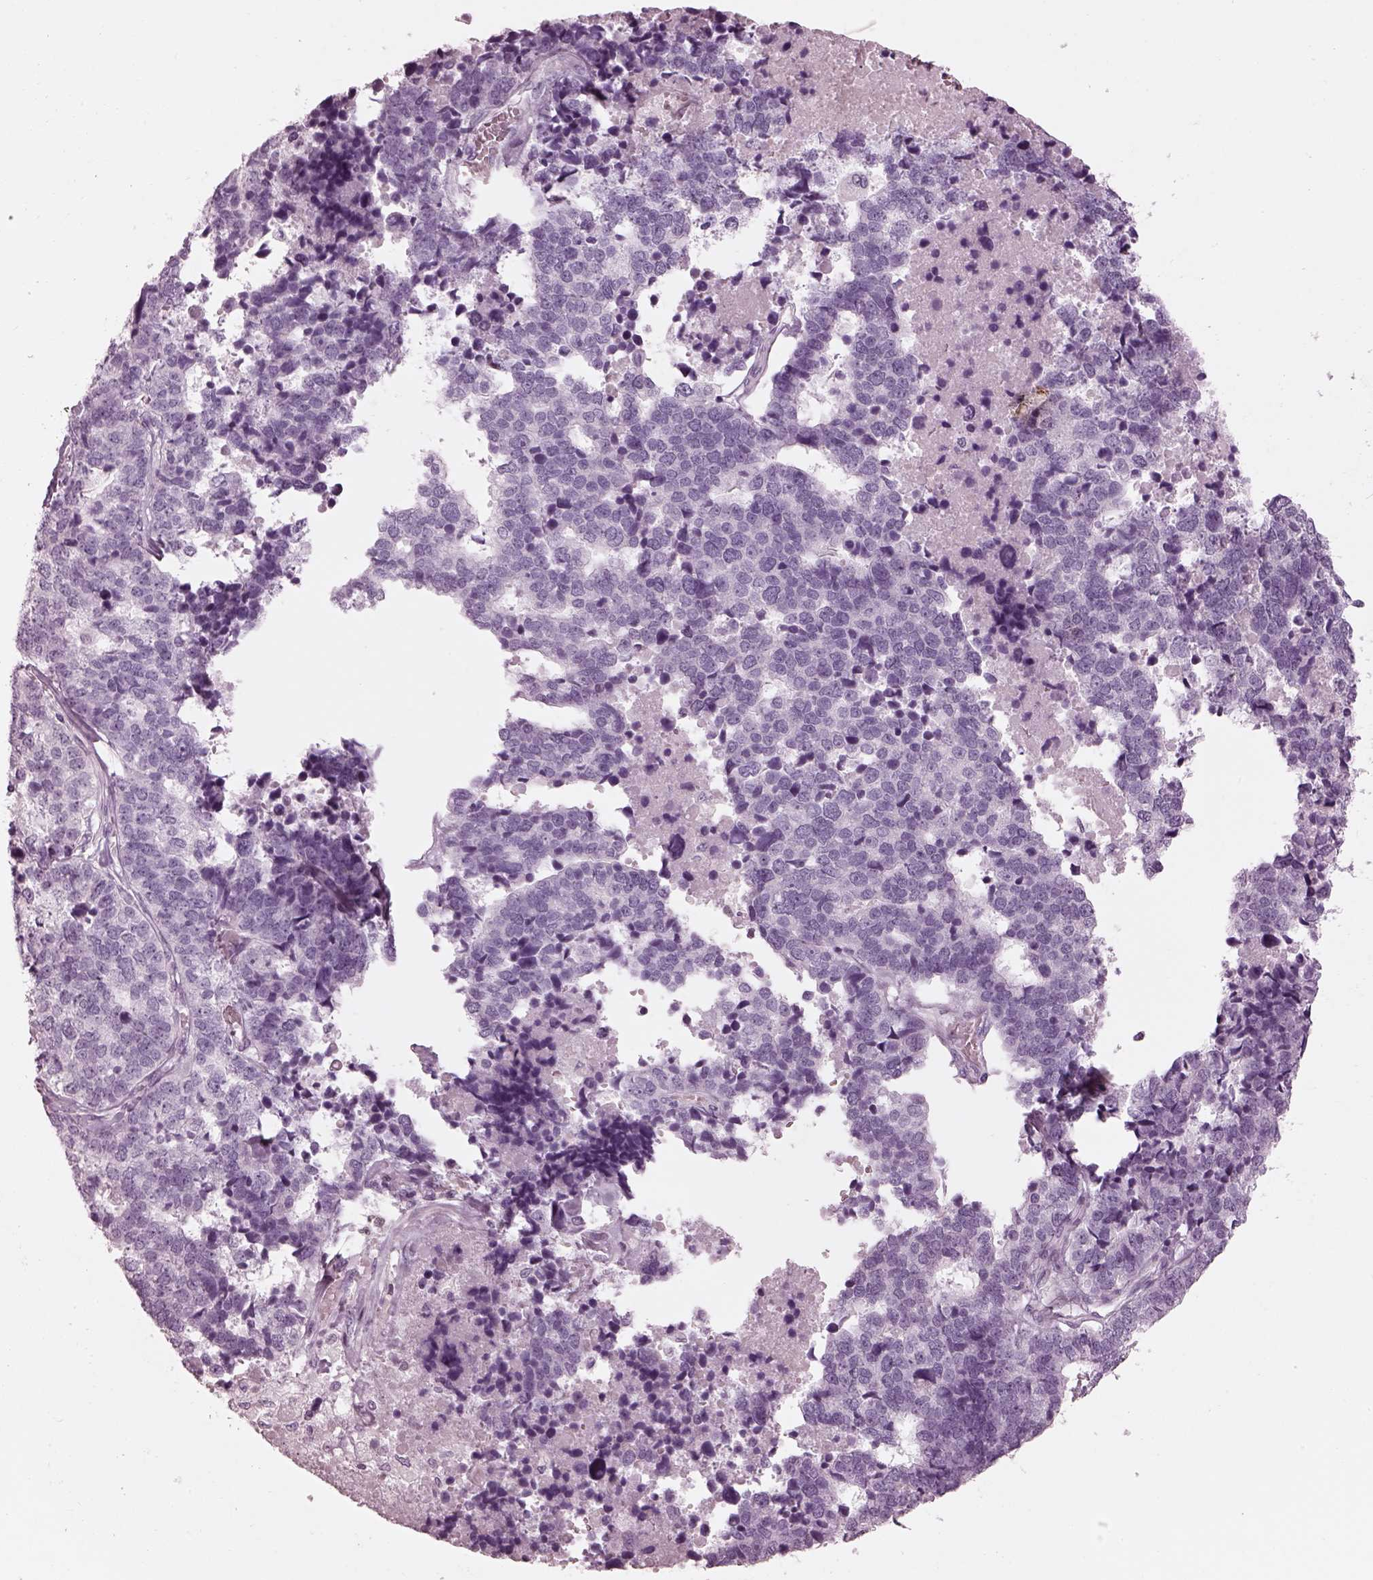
{"staining": {"intensity": "negative", "quantity": "none", "location": "none"}, "tissue": "stomach cancer", "cell_type": "Tumor cells", "image_type": "cancer", "snomed": [{"axis": "morphology", "description": "Adenocarcinoma, NOS"}, {"axis": "topography", "description": "Stomach"}], "caption": "Tumor cells are negative for protein expression in human stomach cancer. Nuclei are stained in blue.", "gene": "OPN4", "patient": {"sex": "male", "age": 69}}